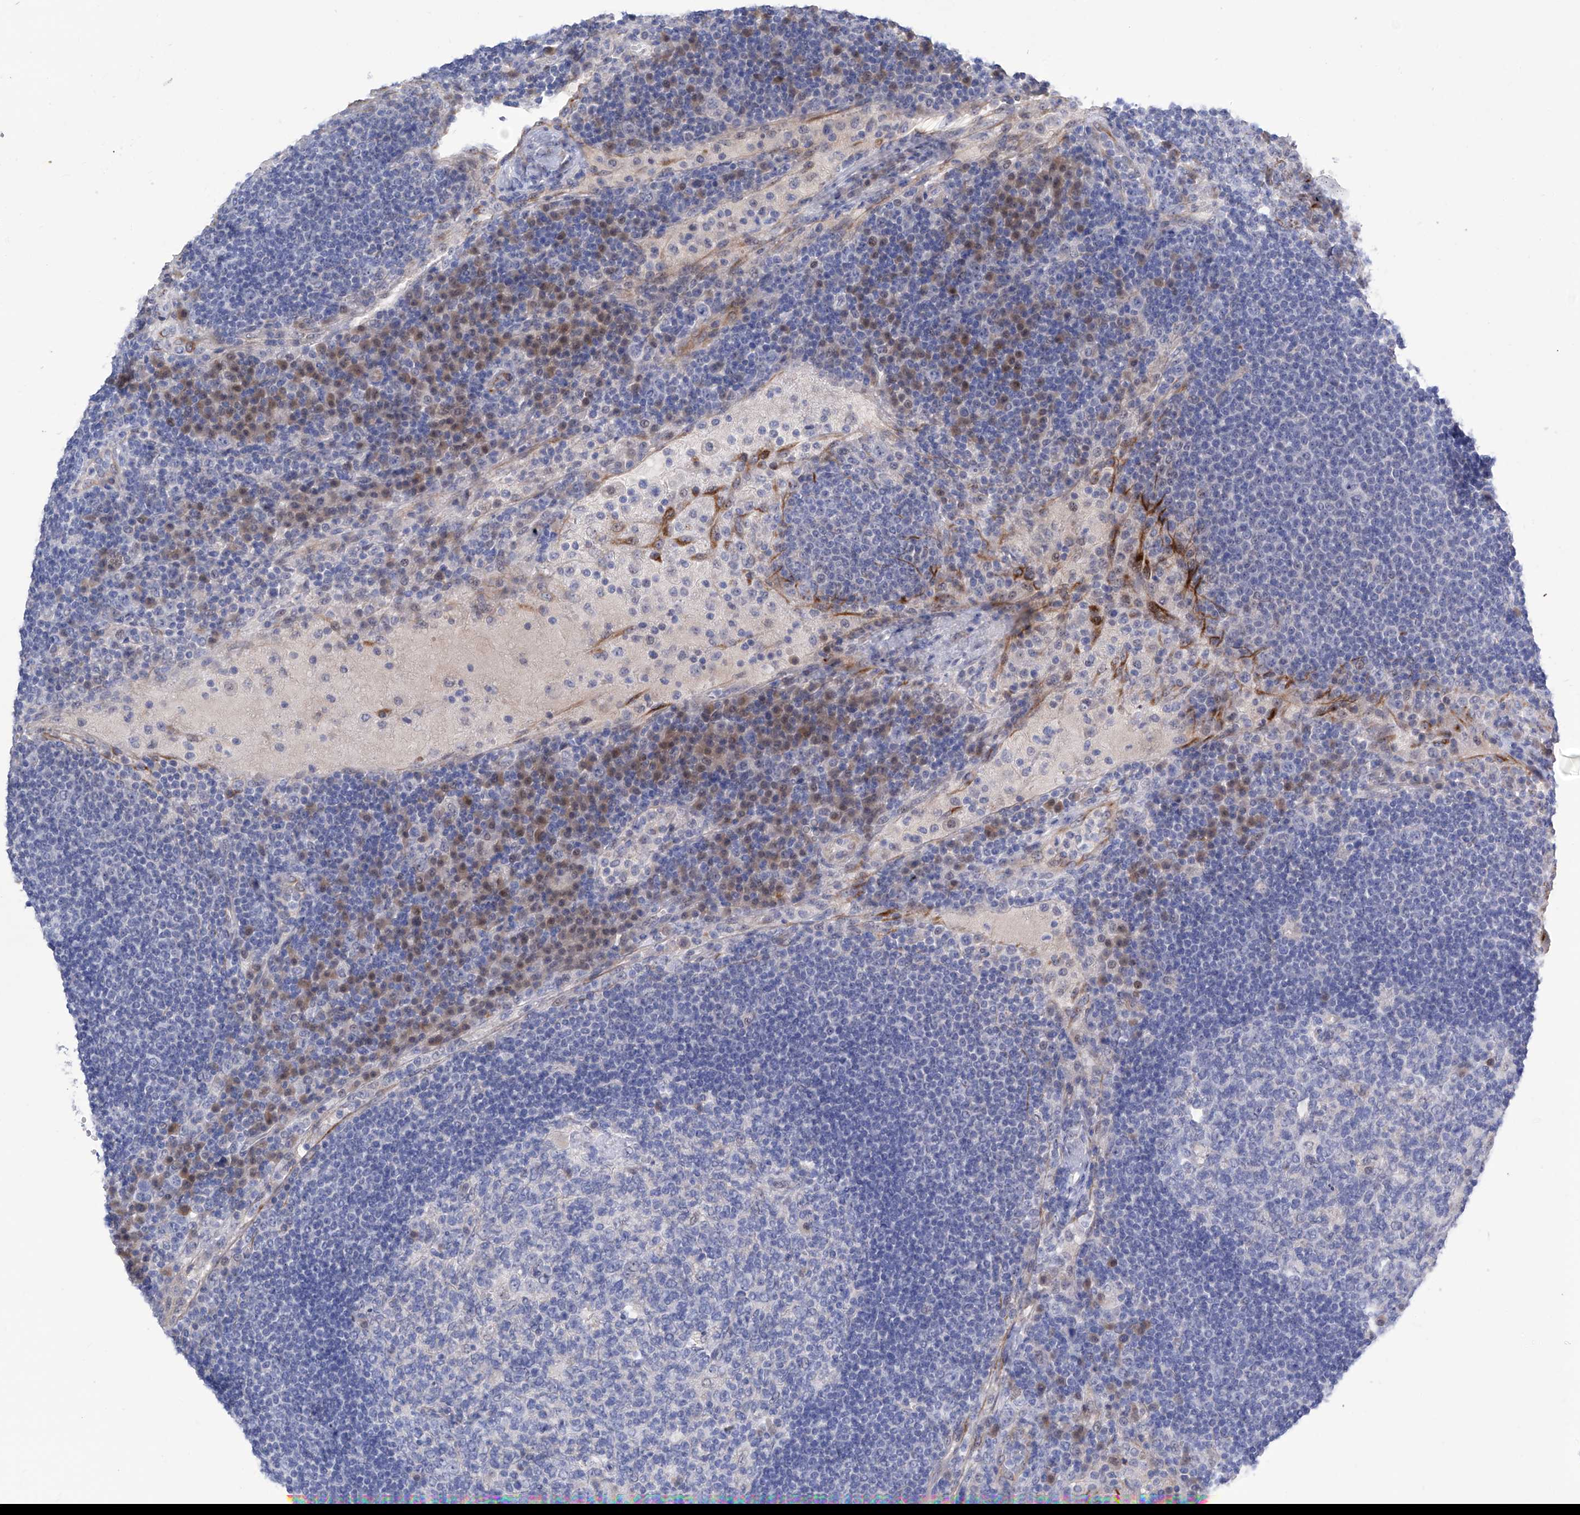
{"staining": {"intensity": "negative", "quantity": "none", "location": "none"}, "tissue": "lymph node", "cell_type": "Germinal center cells", "image_type": "normal", "snomed": [{"axis": "morphology", "description": "Normal tissue, NOS"}, {"axis": "topography", "description": "Lymph node"}], "caption": "Protein analysis of benign lymph node displays no significant positivity in germinal center cells.", "gene": "PGM3", "patient": {"sex": "female", "age": 53}}